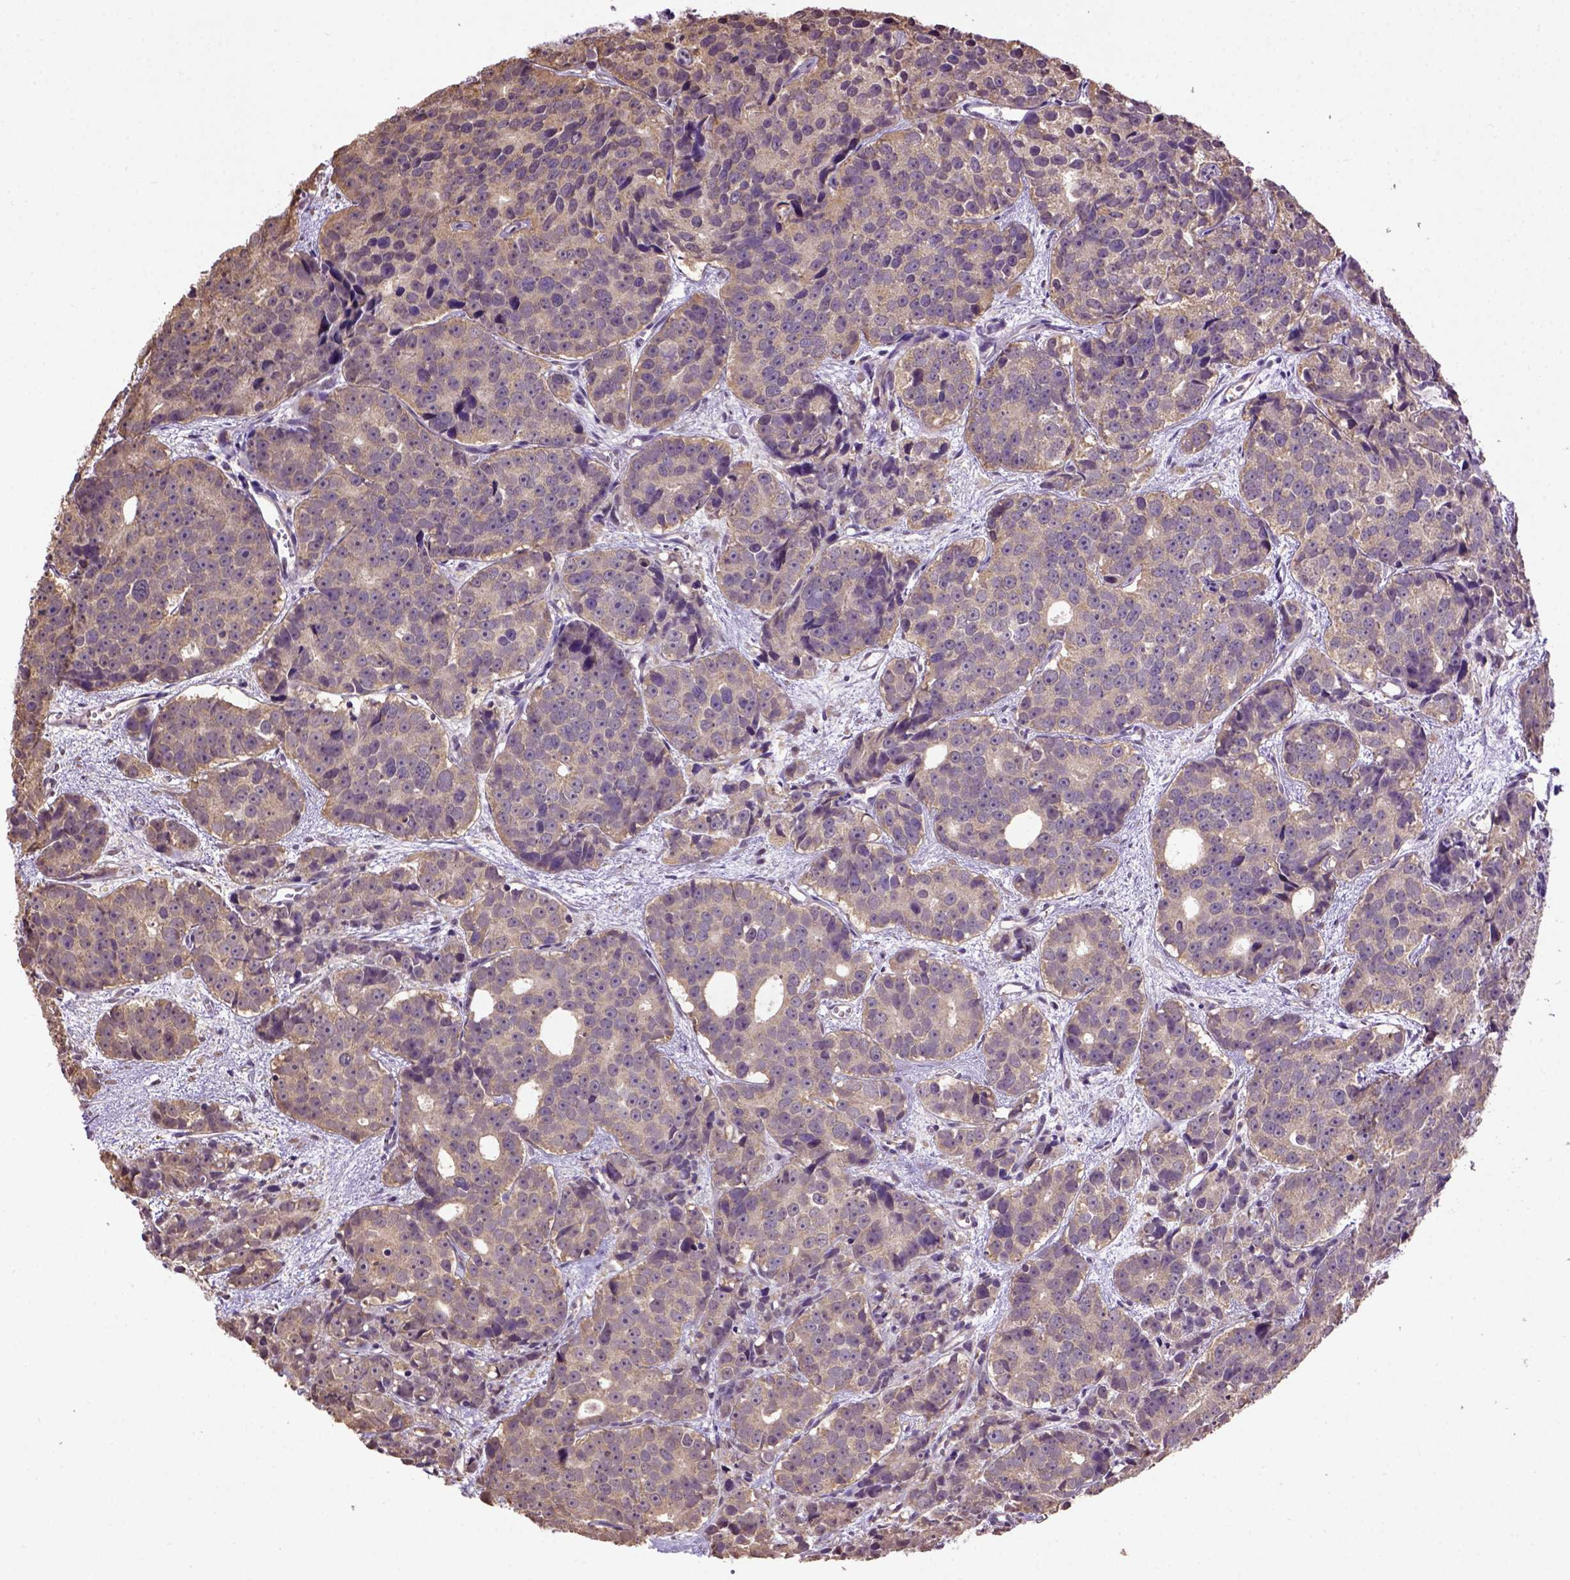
{"staining": {"intensity": "weak", "quantity": "25%-75%", "location": "cytoplasmic/membranous"}, "tissue": "prostate cancer", "cell_type": "Tumor cells", "image_type": "cancer", "snomed": [{"axis": "morphology", "description": "Adenocarcinoma, High grade"}, {"axis": "topography", "description": "Prostate"}], "caption": "There is low levels of weak cytoplasmic/membranous expression in tumor cells of high-grade adenocarcinoma (prostate), as demonstrated by immunohistochemical staining (brown color).", "gene": "WDR17", "patient": {"sex": "male", "age": 77}}